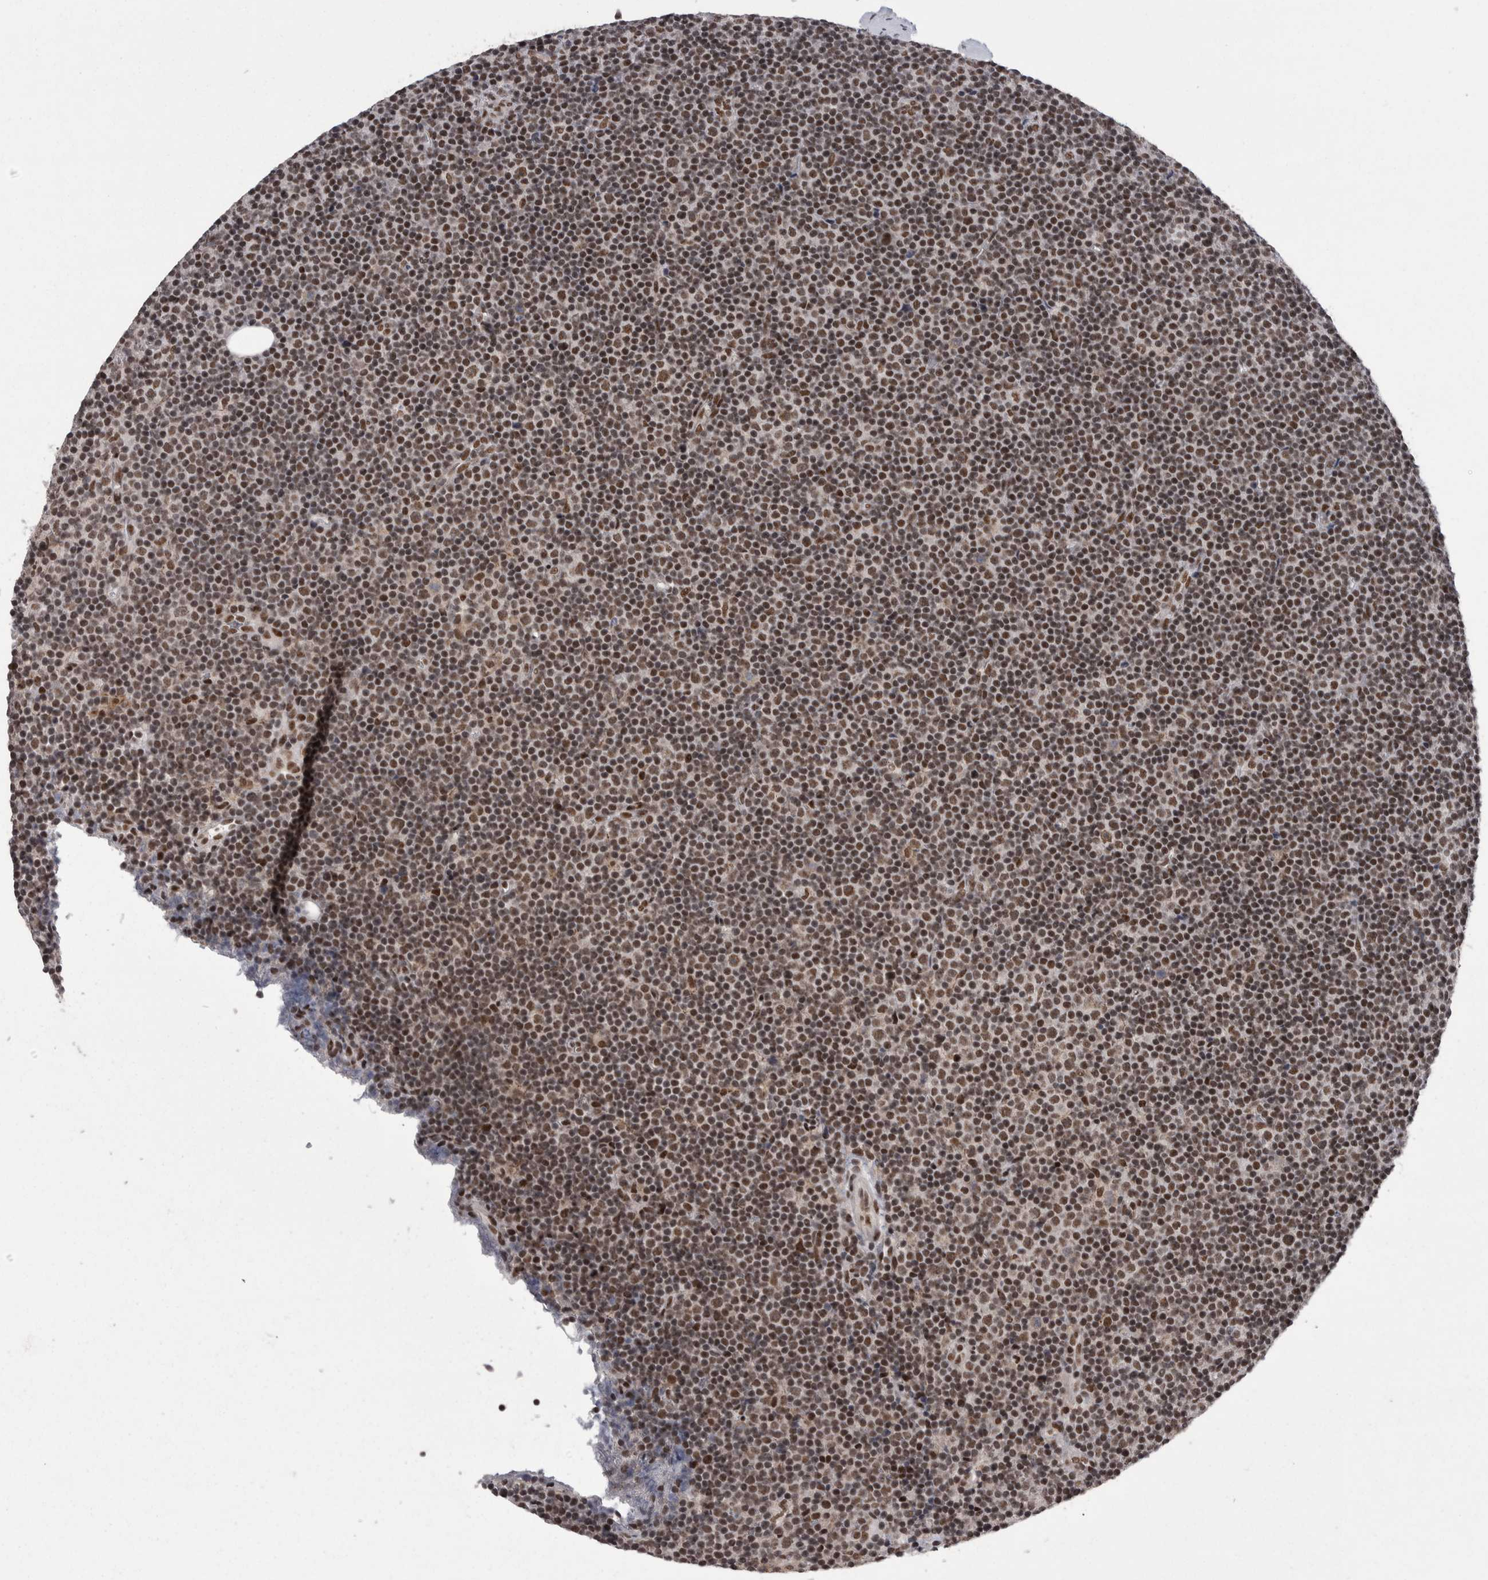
{"staining": {"intensity": "moderate", "quantity": ">75%", "location": "nuclear"}, "tissue": "lymphoma", "cell_type": "Tumor cells", "image_type": "cancer", "snomed": [{"axis": "morphology", "description": "Malignant lymphoma, non-Hodgkin's type, Low grade"}, {"axis": "topography", "description": "Lymph node"}], "caption": "Low-grade malignant lymphoma, non-Hodgkin's type was stained to show a protein in brown. There is medium levels of moderate nuclear staining in approximately >75% of tumor cells. (Stains: DAB (3,3'-diaminobenzidine) in brown, nuclei in blue, Microscopy: brightfield microscopy at high magnification).", "gene": "DMTF1", "patient": {"sex": "female", "age": 67}}